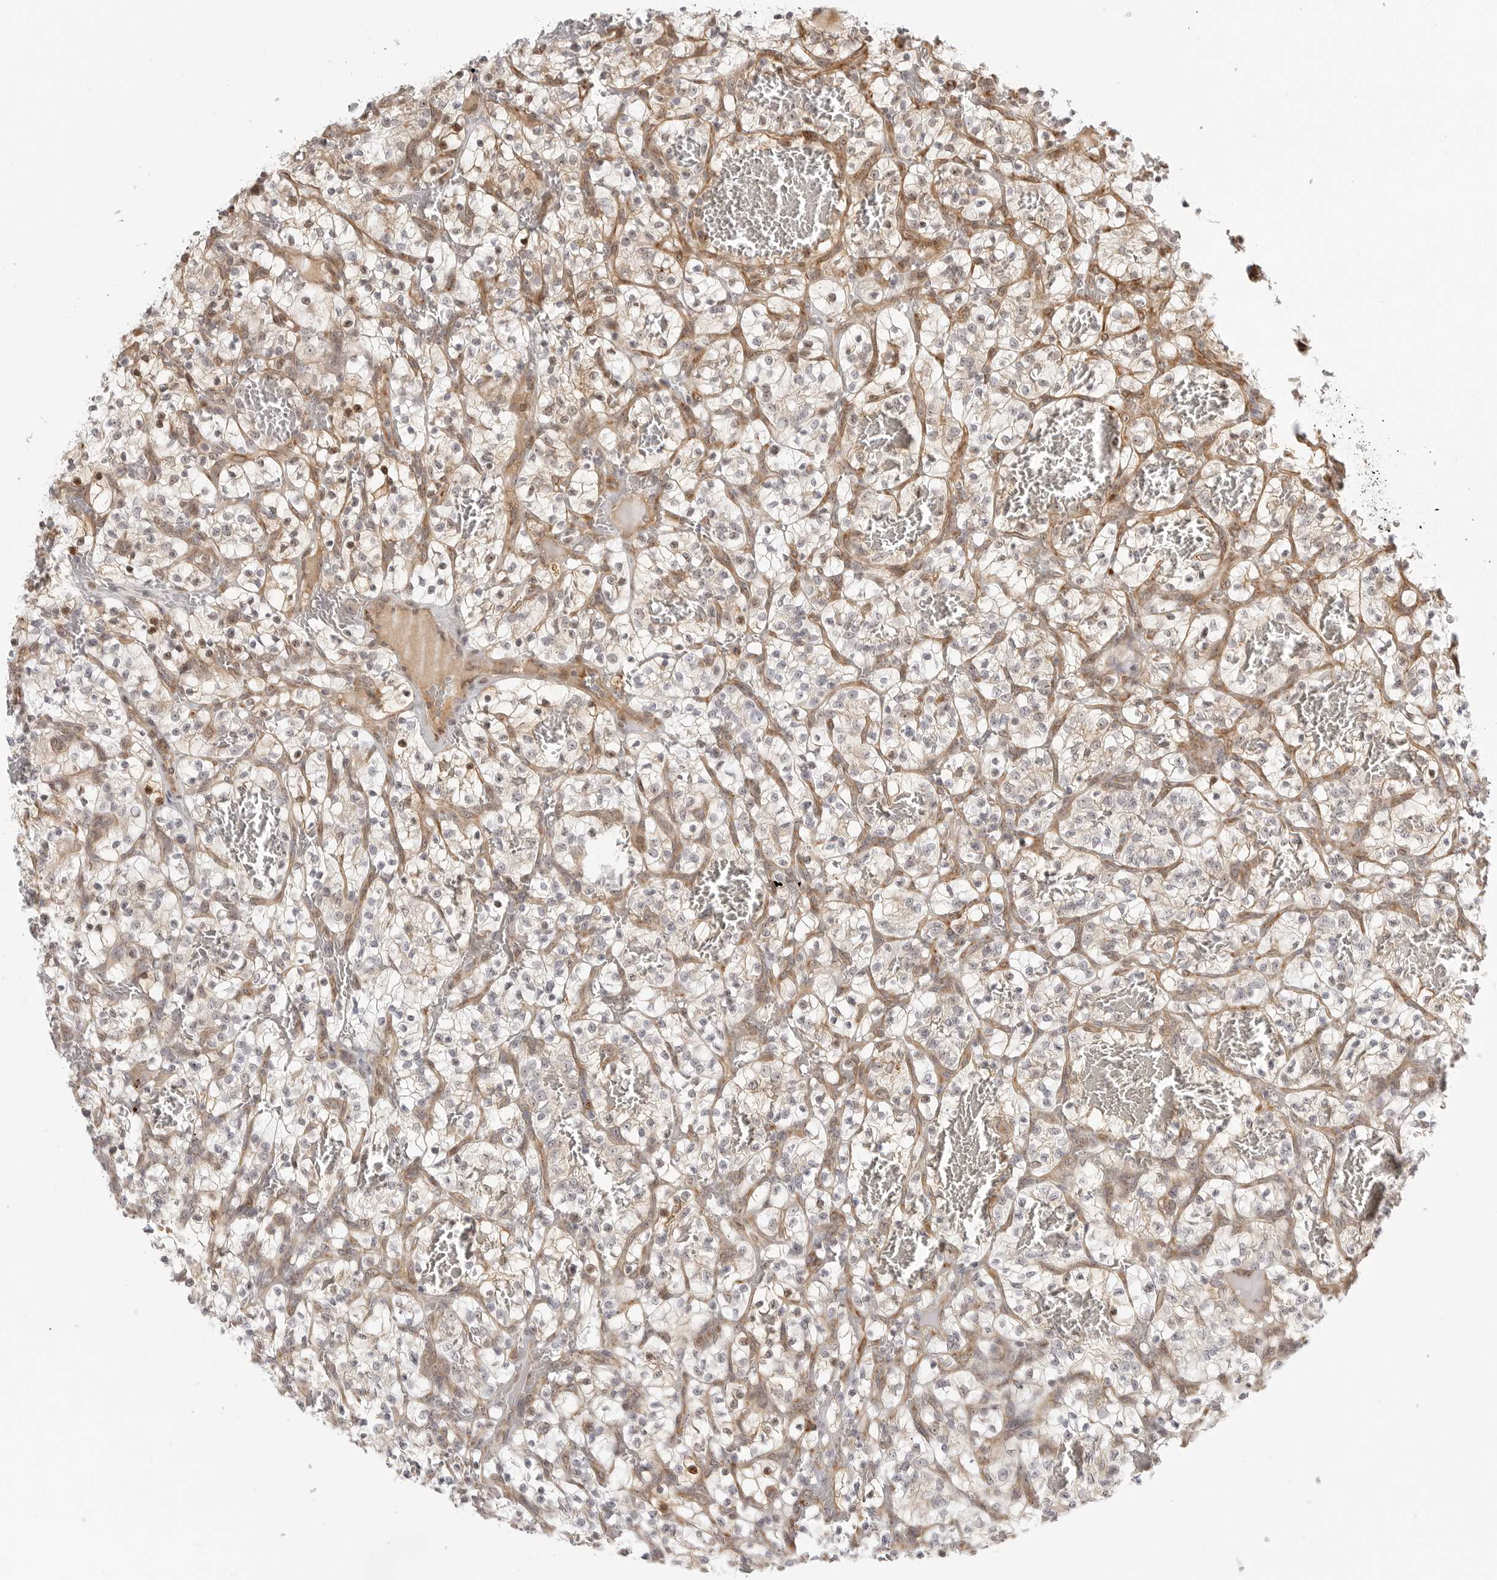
{"staining": {"intensity": "negative", "quantity": "none", "location": "none"}, "tissue": "renal cancer", "cell_type": "Tumor cells", "image_type": "cancer", "snomed": [{"axis": "morphology", "description": "Adenocarcinoma, NOS"}, {"axis": "topography", "description": "Kidney"}], "caption": "High magnification brightfield microscopy of renal adenocarcinoma stained with DAB (brown) and counterstained with hematoxylin (blue): tumor cells show no significant expression.", "gene": "DSCC1", "patient": {"sex": "female", "age": 57}}